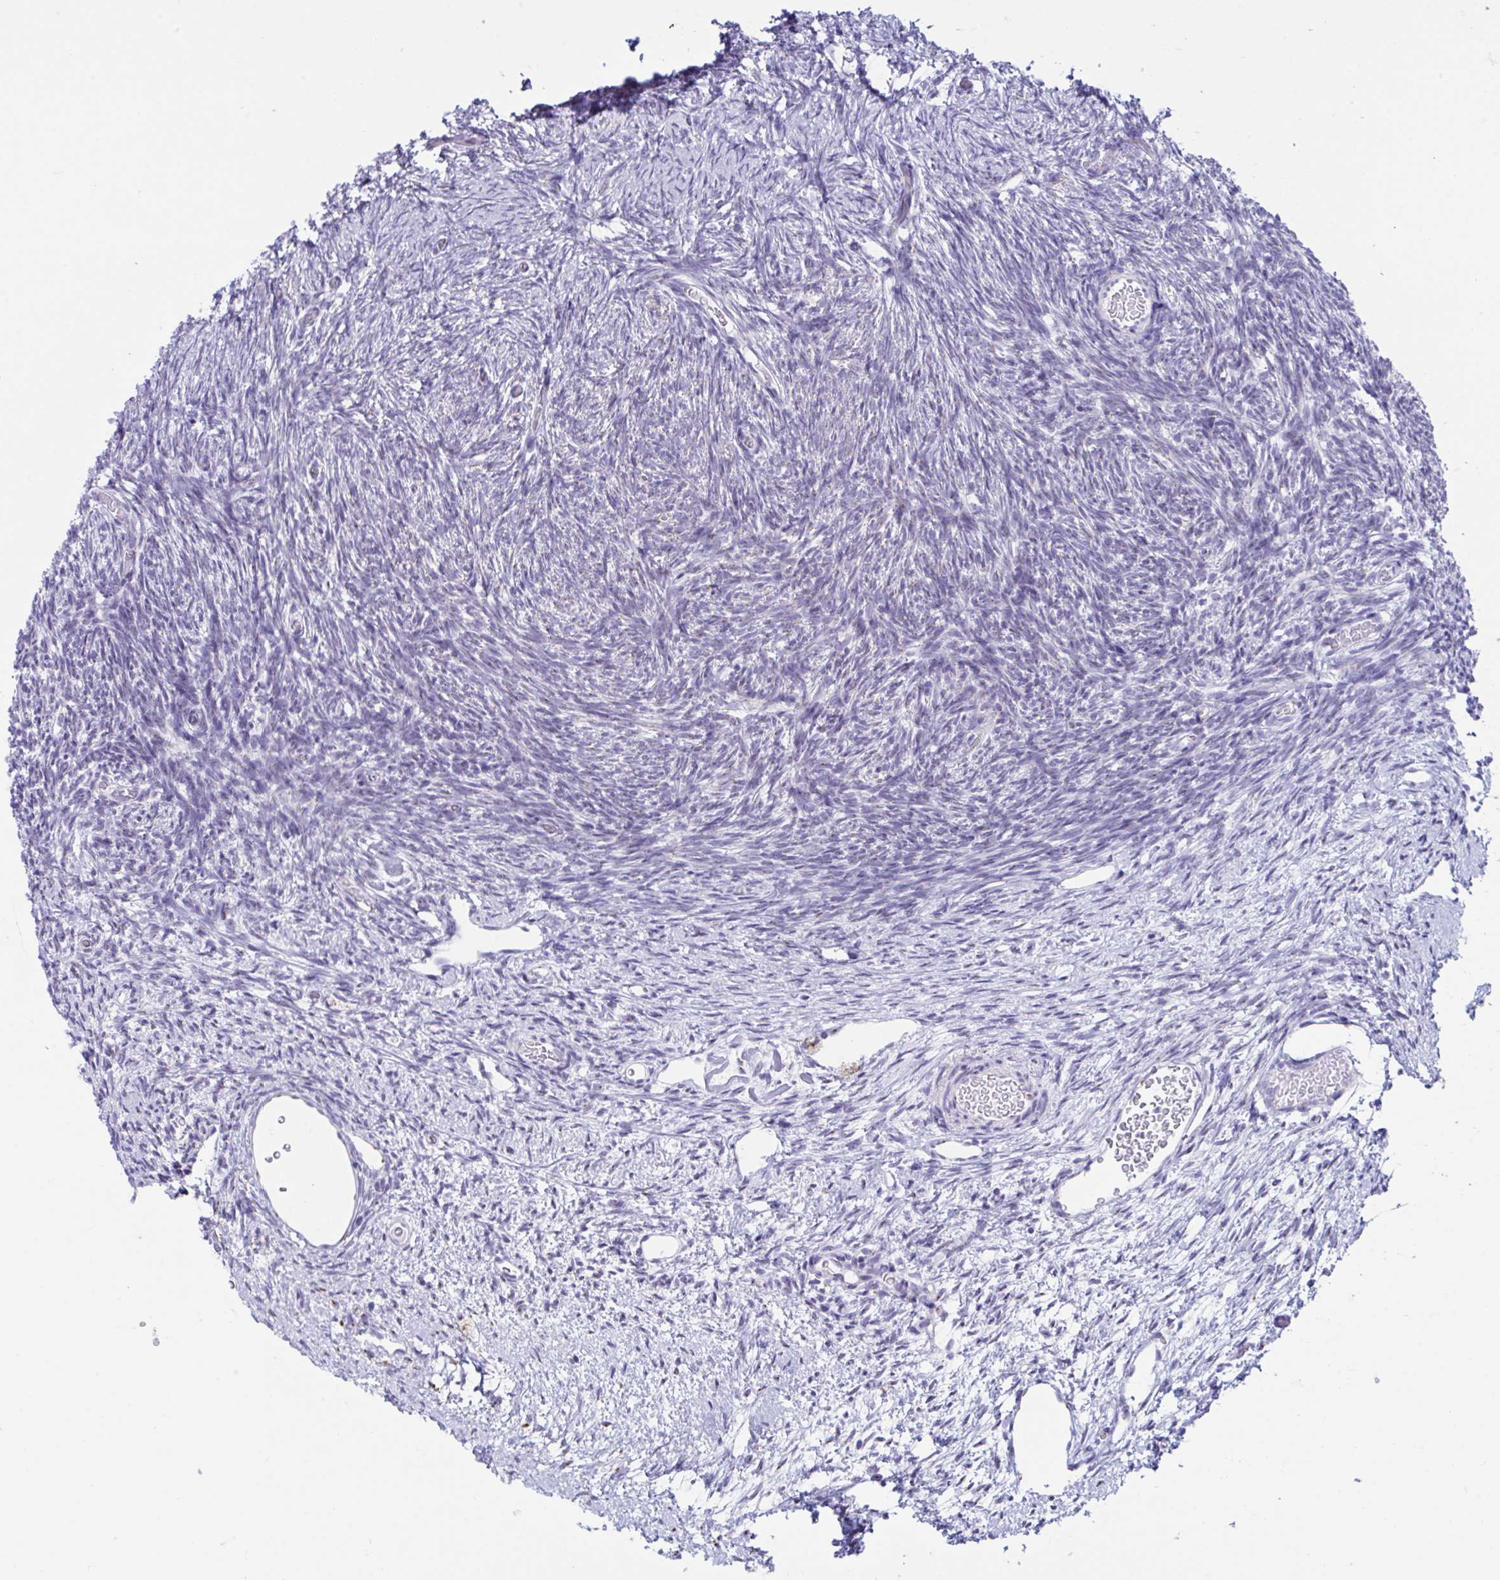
{"staining": {"intensity": "weak", "quantity": "<25%", "location": "cytoplasmic/membranous"}, "tissue": "ovary", "cell_type": "Follicle cells", "image_type": "normal", "snomed": [{"axis": "morphology", "description": "Normal tissue, NOS"}, {"axis": "topography", "description": "Ovary"}], "caption": "High power microscopy photomicrograph of an IHC image of unremarkable ovary, revealing no significant staining in follicle cells. The staining was performed using DAB to visualize the protein expression in brown, while the nuclei were stained in blue with hematoxylin (Magnification: 20x).", "gene": "SCLY", "patient": {"sex": "female", "age": 39}}